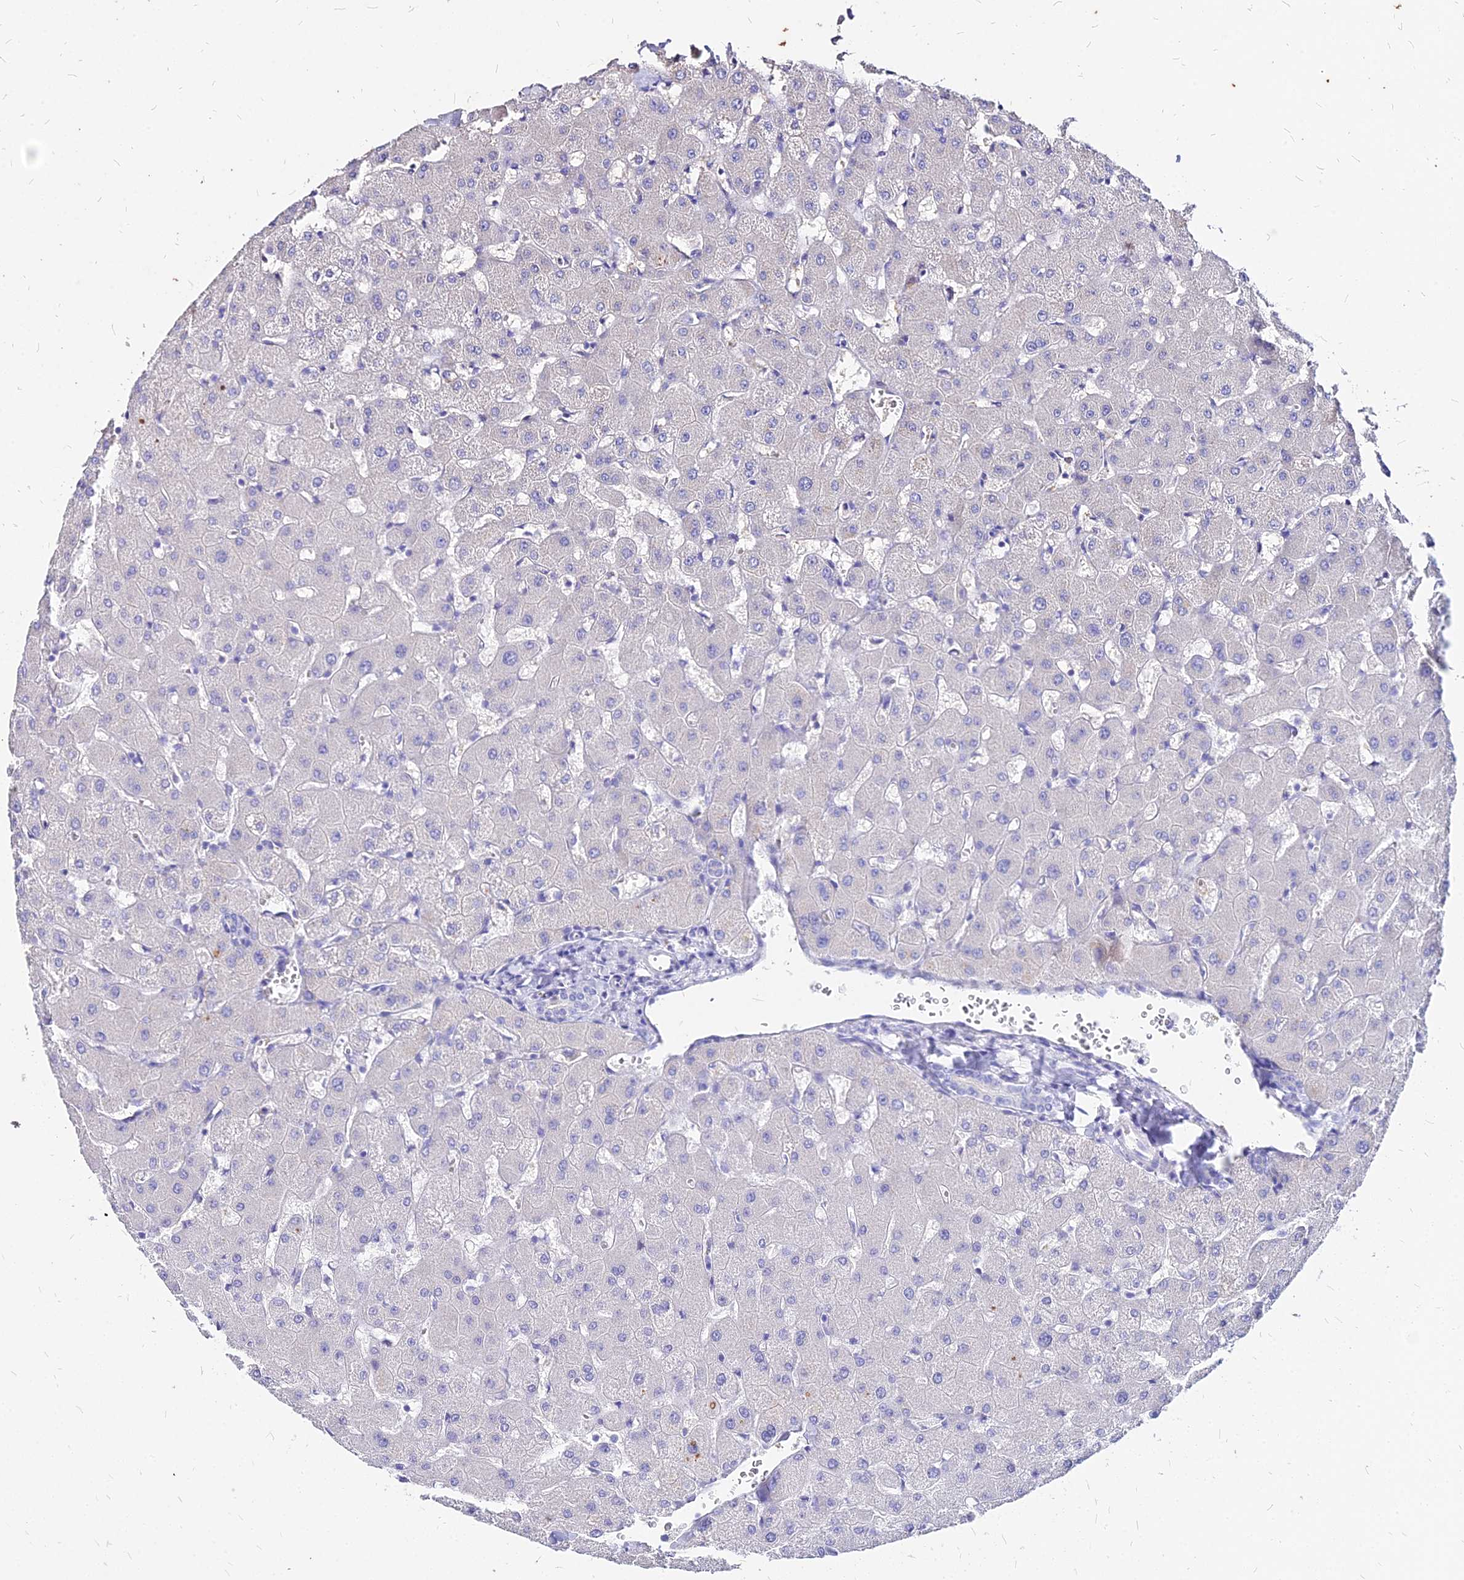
{"staining": {"intensity": "negative", "quantity": "none", "location": "none"}, "tissue": "liver", "cell_type": "Cholangiocytes", "image_type": "normal", "snomed": [{"axis": "morphology", "description": "Normal tissue, NOS"}, {"axis": "topography", "description": "Liver"}], "caption": "Immunohistochemical staining of unremarkable human liver demonstrates no significant staining in cholangiocytes. (DAB immunohistochemistry (IHC) visualized using brightfield microscopy, high magnification).", "gene": "NME5", "patient": {"sex": "female", "age": 63}}